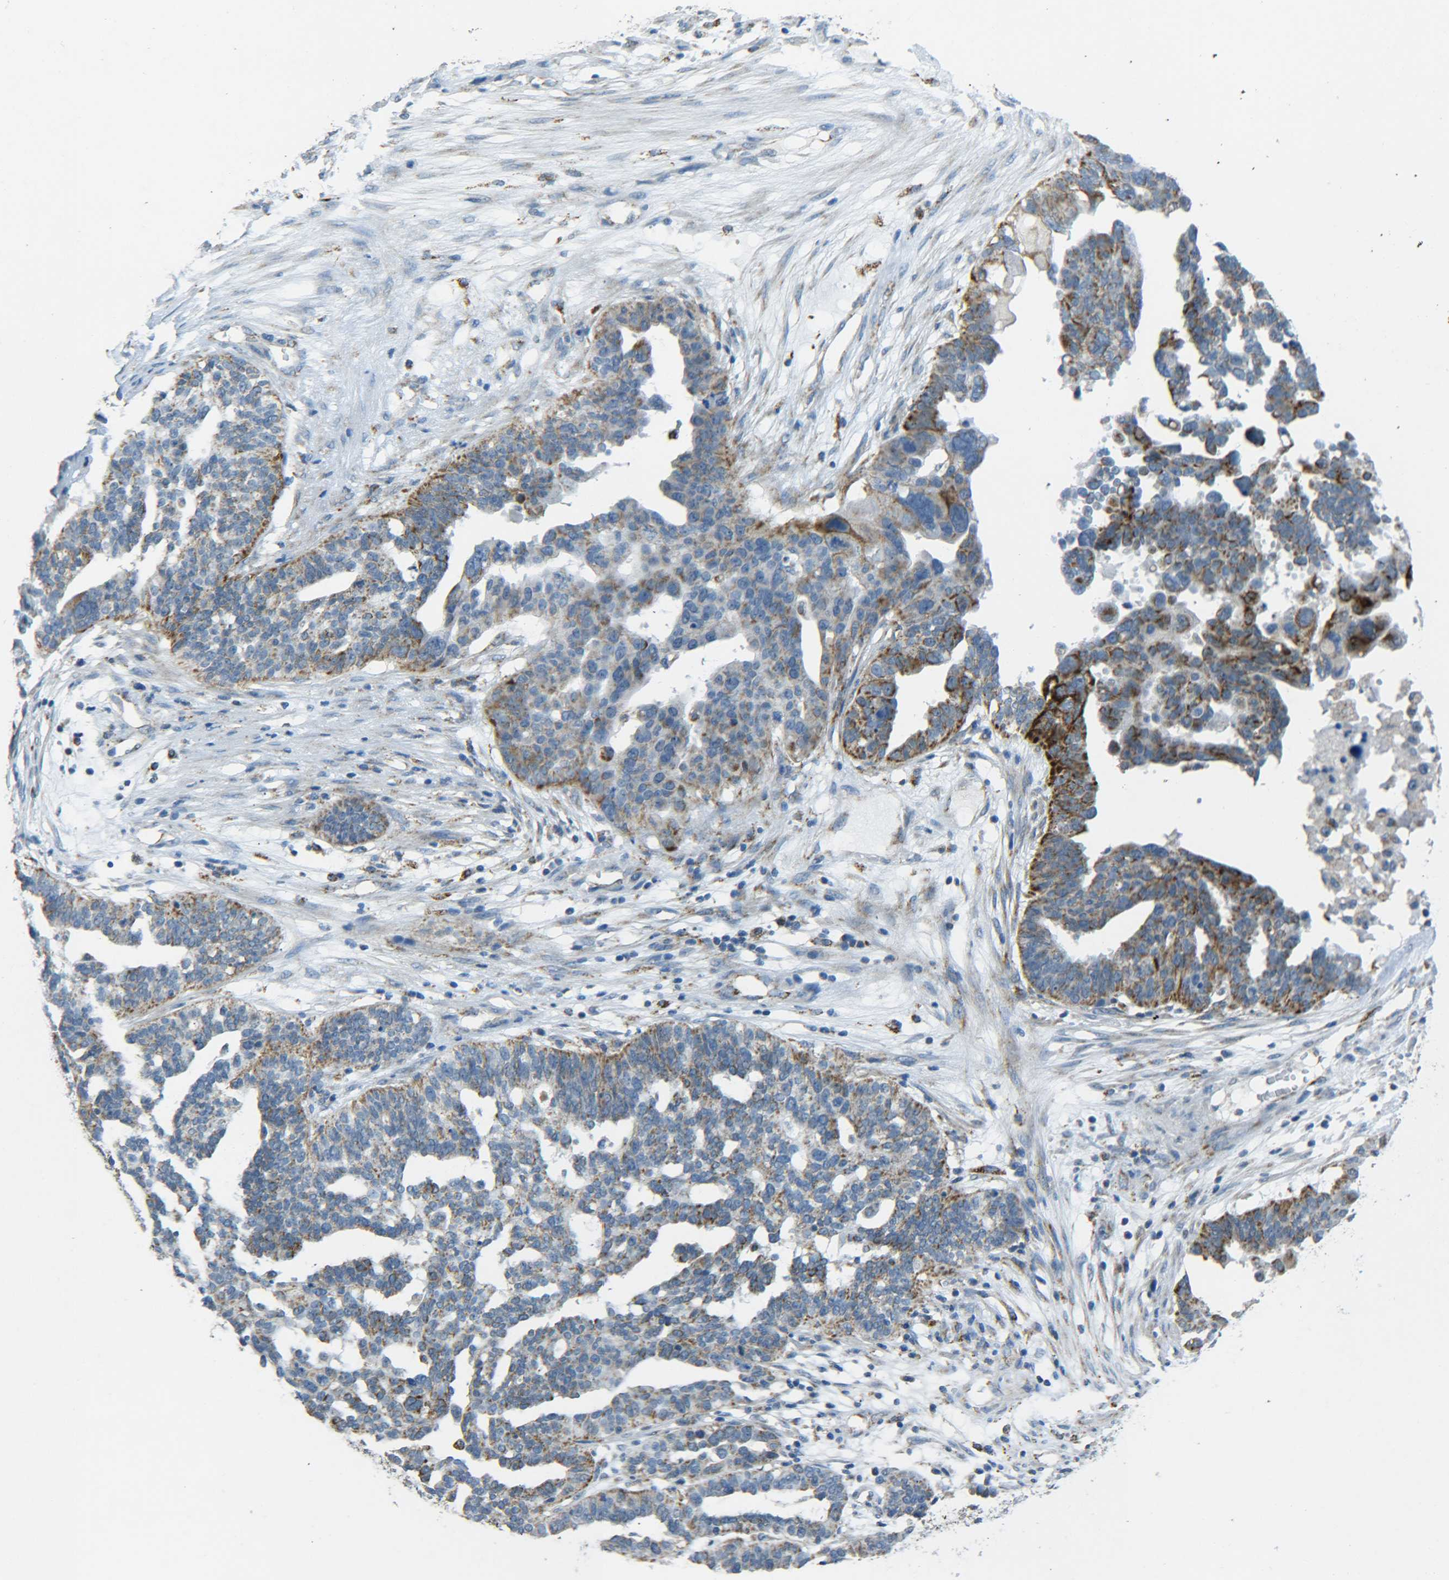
{"staining": {"intensity": "moderate", "quantity": ">75%", "location": "cytoplasmic/membranous"}, "tissue": "ovarian cancer", "cell_type": "Tumor cells", "image_type": "cancer", "snomed": [{"axis": "morphology", "description": "Cystadenocarcinoma, serous, NOS"}, {"axis": "topography", "description": "Ovary"}], "caption": "Ovarian cancer was stained to show a protein in brown. There is medium levels of moderate cytoplasmic/membranous expression in approximately >75% of tumor cells. The protein of interest is shown in brown color, while the nuclei are stained blue.", "gene": "CYB5R1", "patient": {"sex": "female", "age": 59}}